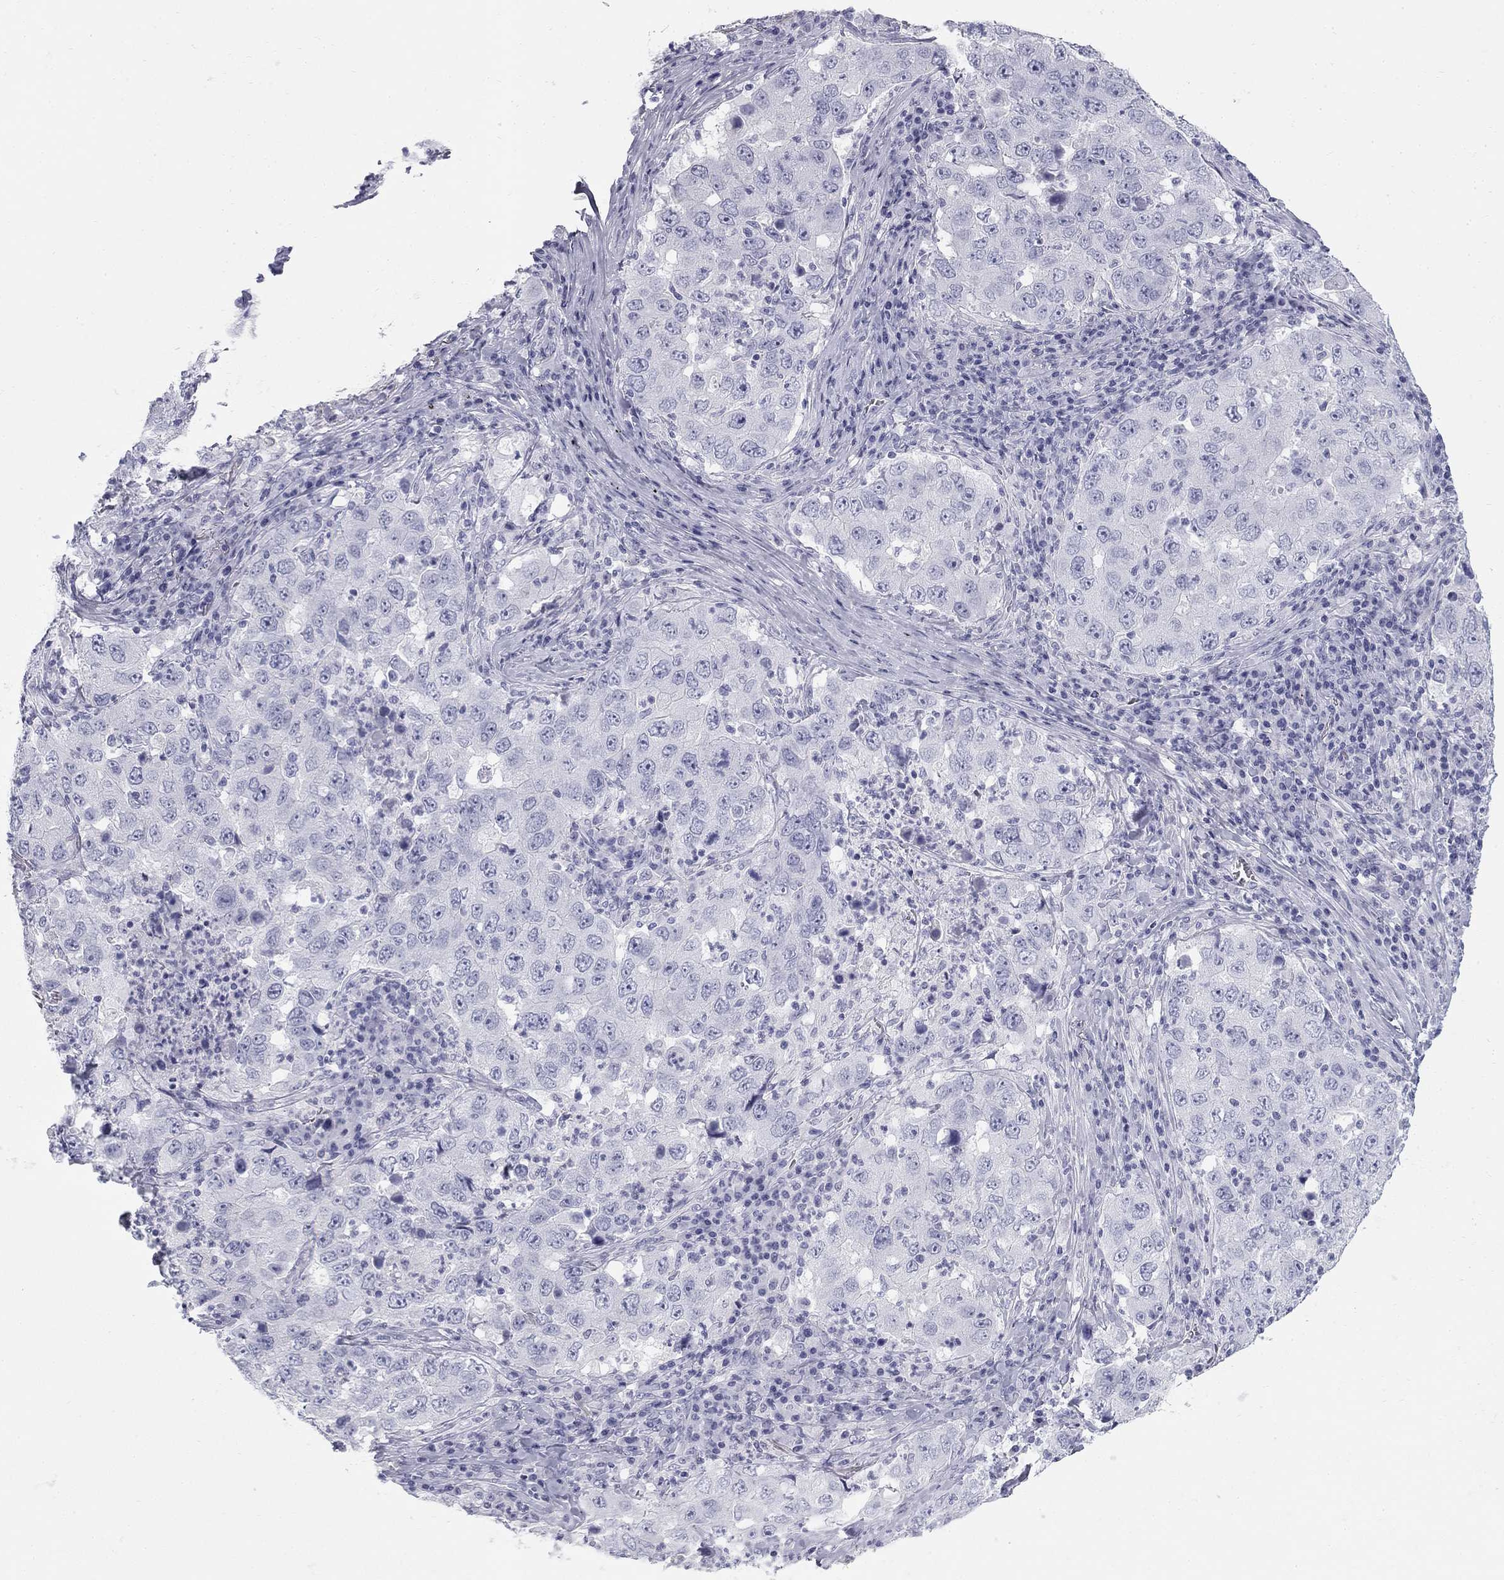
{"staining": {"intensity": "negative", "quantity": "none", "location": "none"}, "tissue": "lung cancer", "cell_type": "Tumor cells", "image_type": "cancer", "snomed": [{"axis": "morphology", "description": "Adenocarcinoma, NOS"}, {"axis": "topography", "description": "Lung"}], "caption": "The image reveals no significant staining in tumor cells of lung cancer (adenocarcinoma).", "gene": "SULT2B1", "patient": {"sex": "male", "age": 73}}